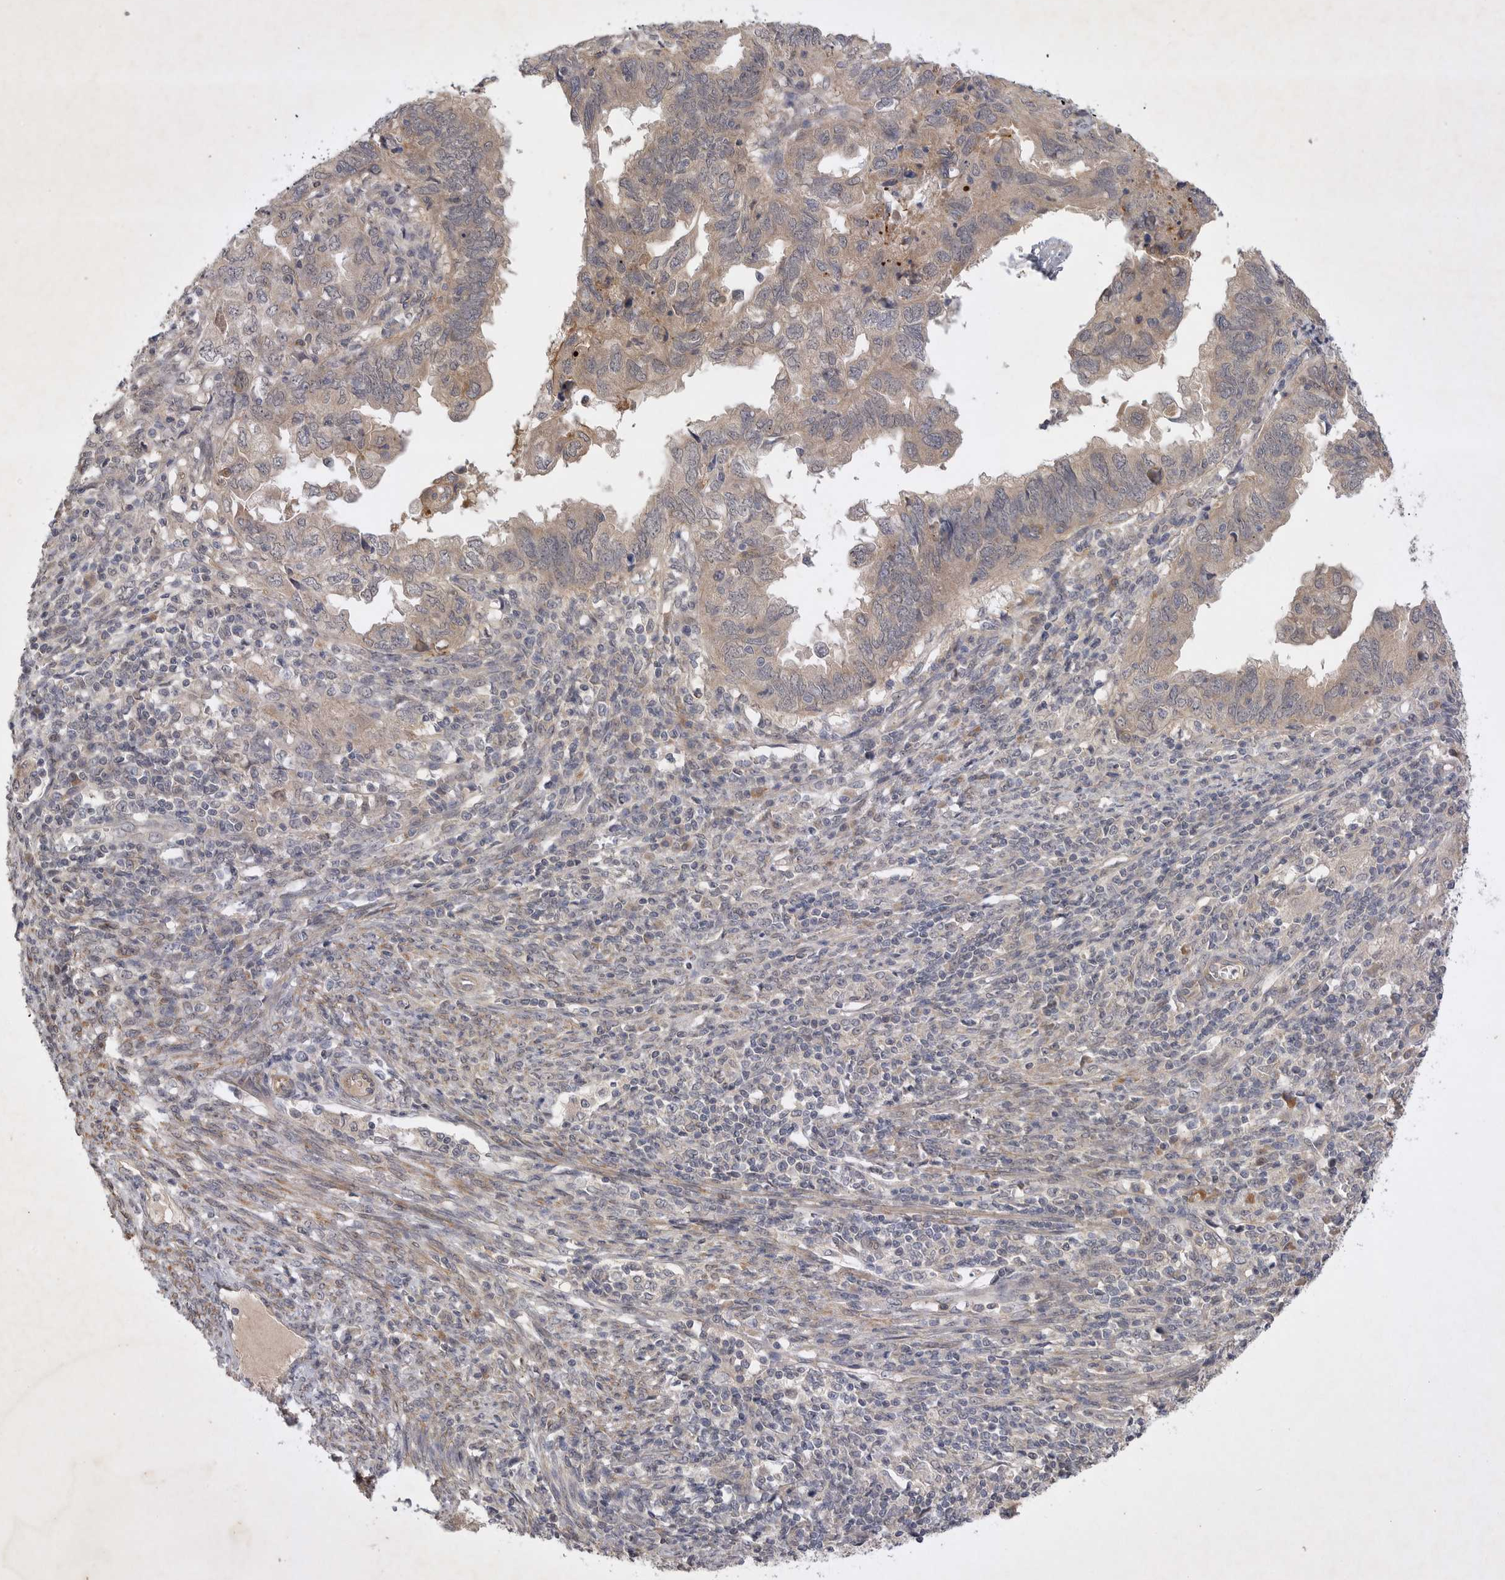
{"staining": {"intensity": "weak", "quantity": "25%-75%", "location": "cytoplasmic/membranous"}, "tissue": "endometrial cancer", "cell_type": "Tumor cells", "image_type": "cancer", "snomed": [{"axis": "morphology", "description": "Adenocarcinoma, NOS"}, {"axis": "topography", "description": "Uterus"}], "caption": "A histopathology image showing weak cytoplasmic/membranous expression in about 25%-75% of tumor cells in endometrial cancer (adenocarcinoma), as visualized by brown immunohistochemical staining.", "gene": "PTPDC1", "patient": {"sex": "female", "age": 77}}